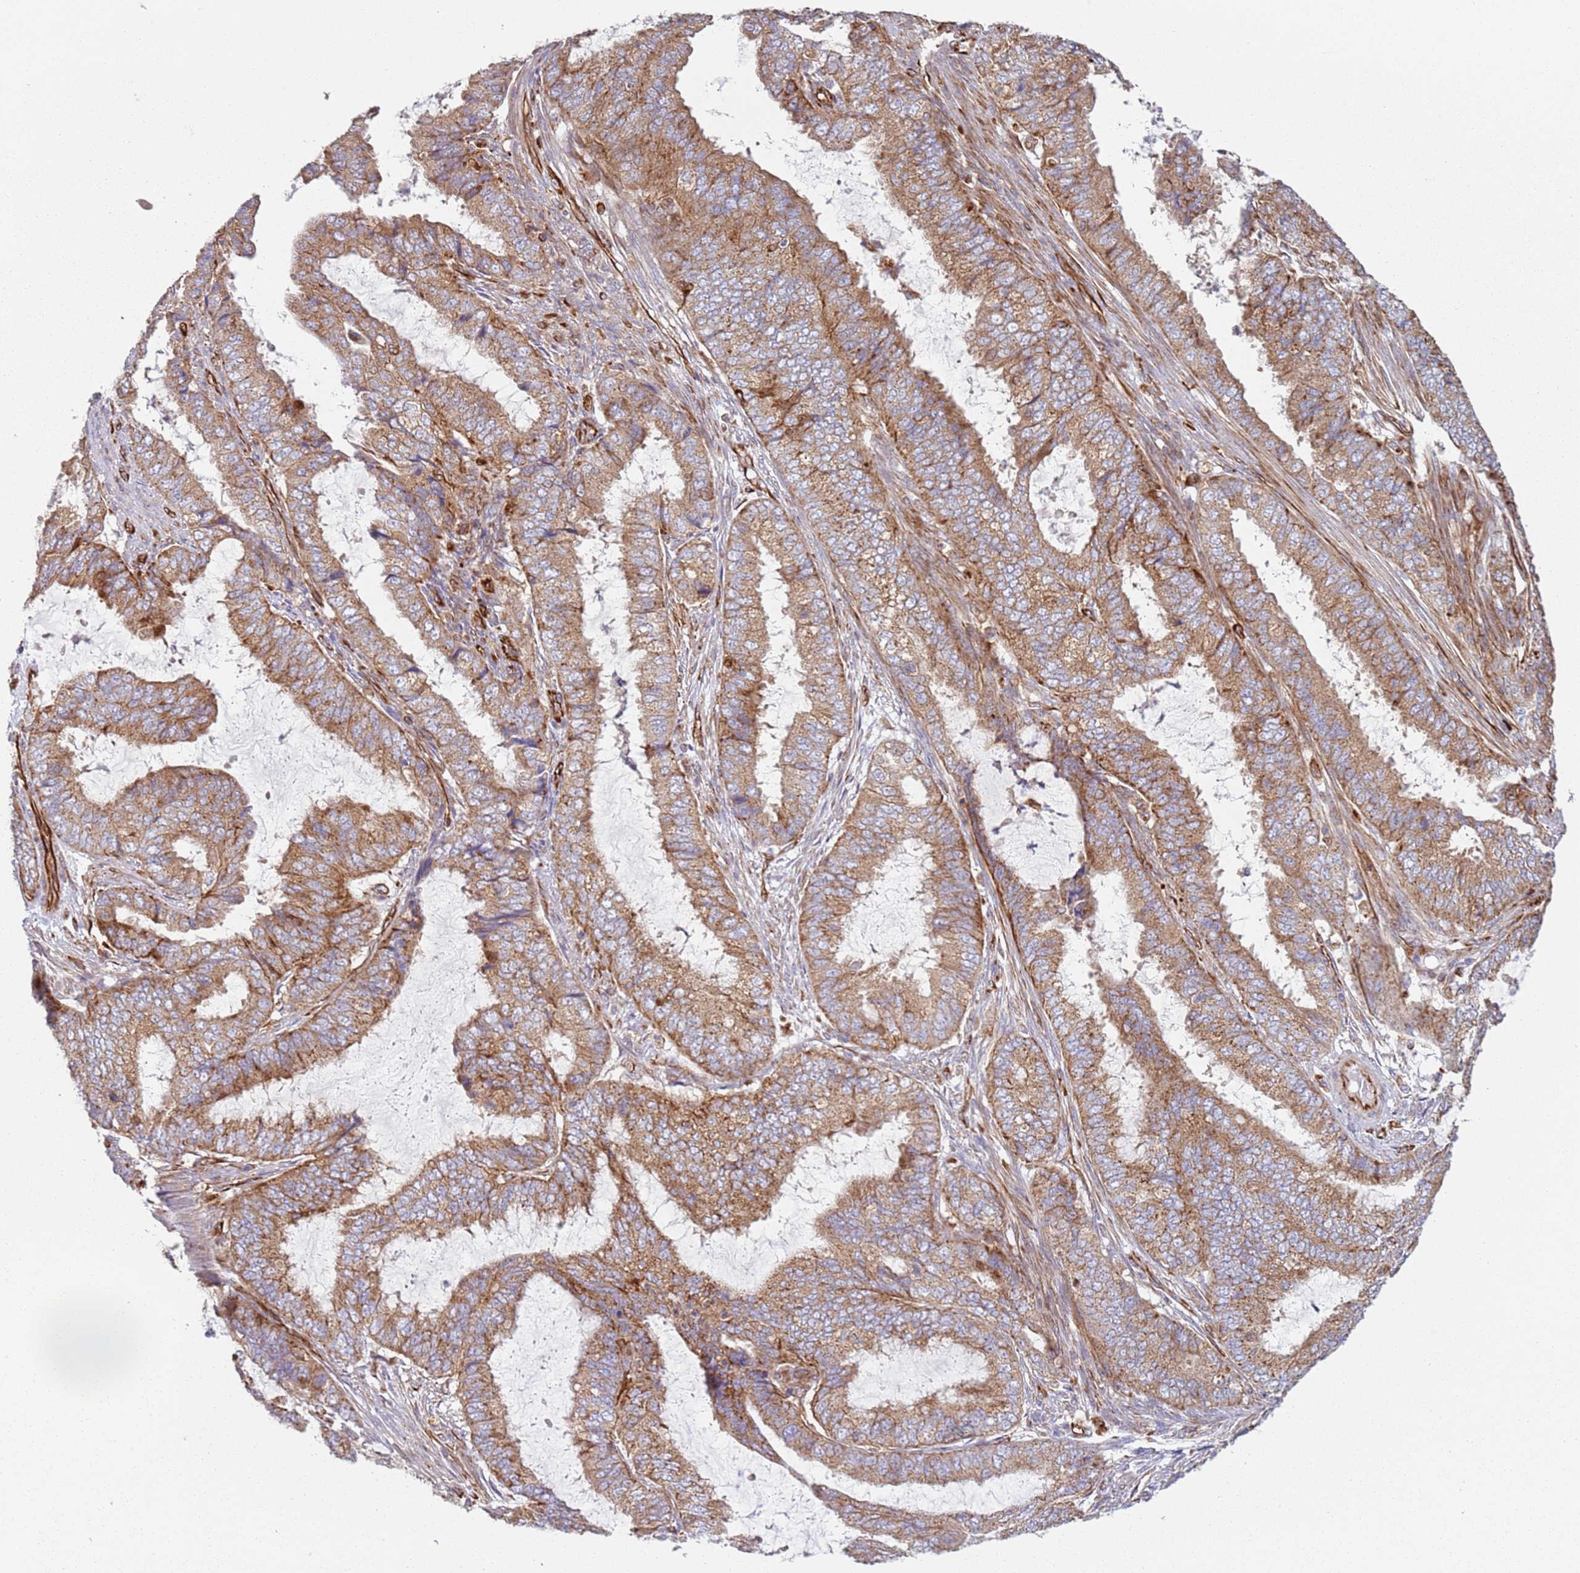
{"staining": {"intensity": "moderate", "quantity": ">75%", "location": "cytoplasmic/membranous"}, "tissue": "endometrial cancer", "cell_type": "Tumor cells", "image_type": "cancer", "snomed": [{"axis": "morphology", "description": "Adenocarcinoma, NOS"}, {"axis": "topography", "description": "Endometrium"}], "caption": "Immunohistochemical staining of human adenocarcinoma (endometrial) shows medium levels of moderate cytoplasmic/membranous expression in approximately >75% of tumor cells. (brown staining indicates protein expression, while blue staining denotes nuclei).", "gene": "SNAPIN", "patient": {"sex": "female", "age": 51}}